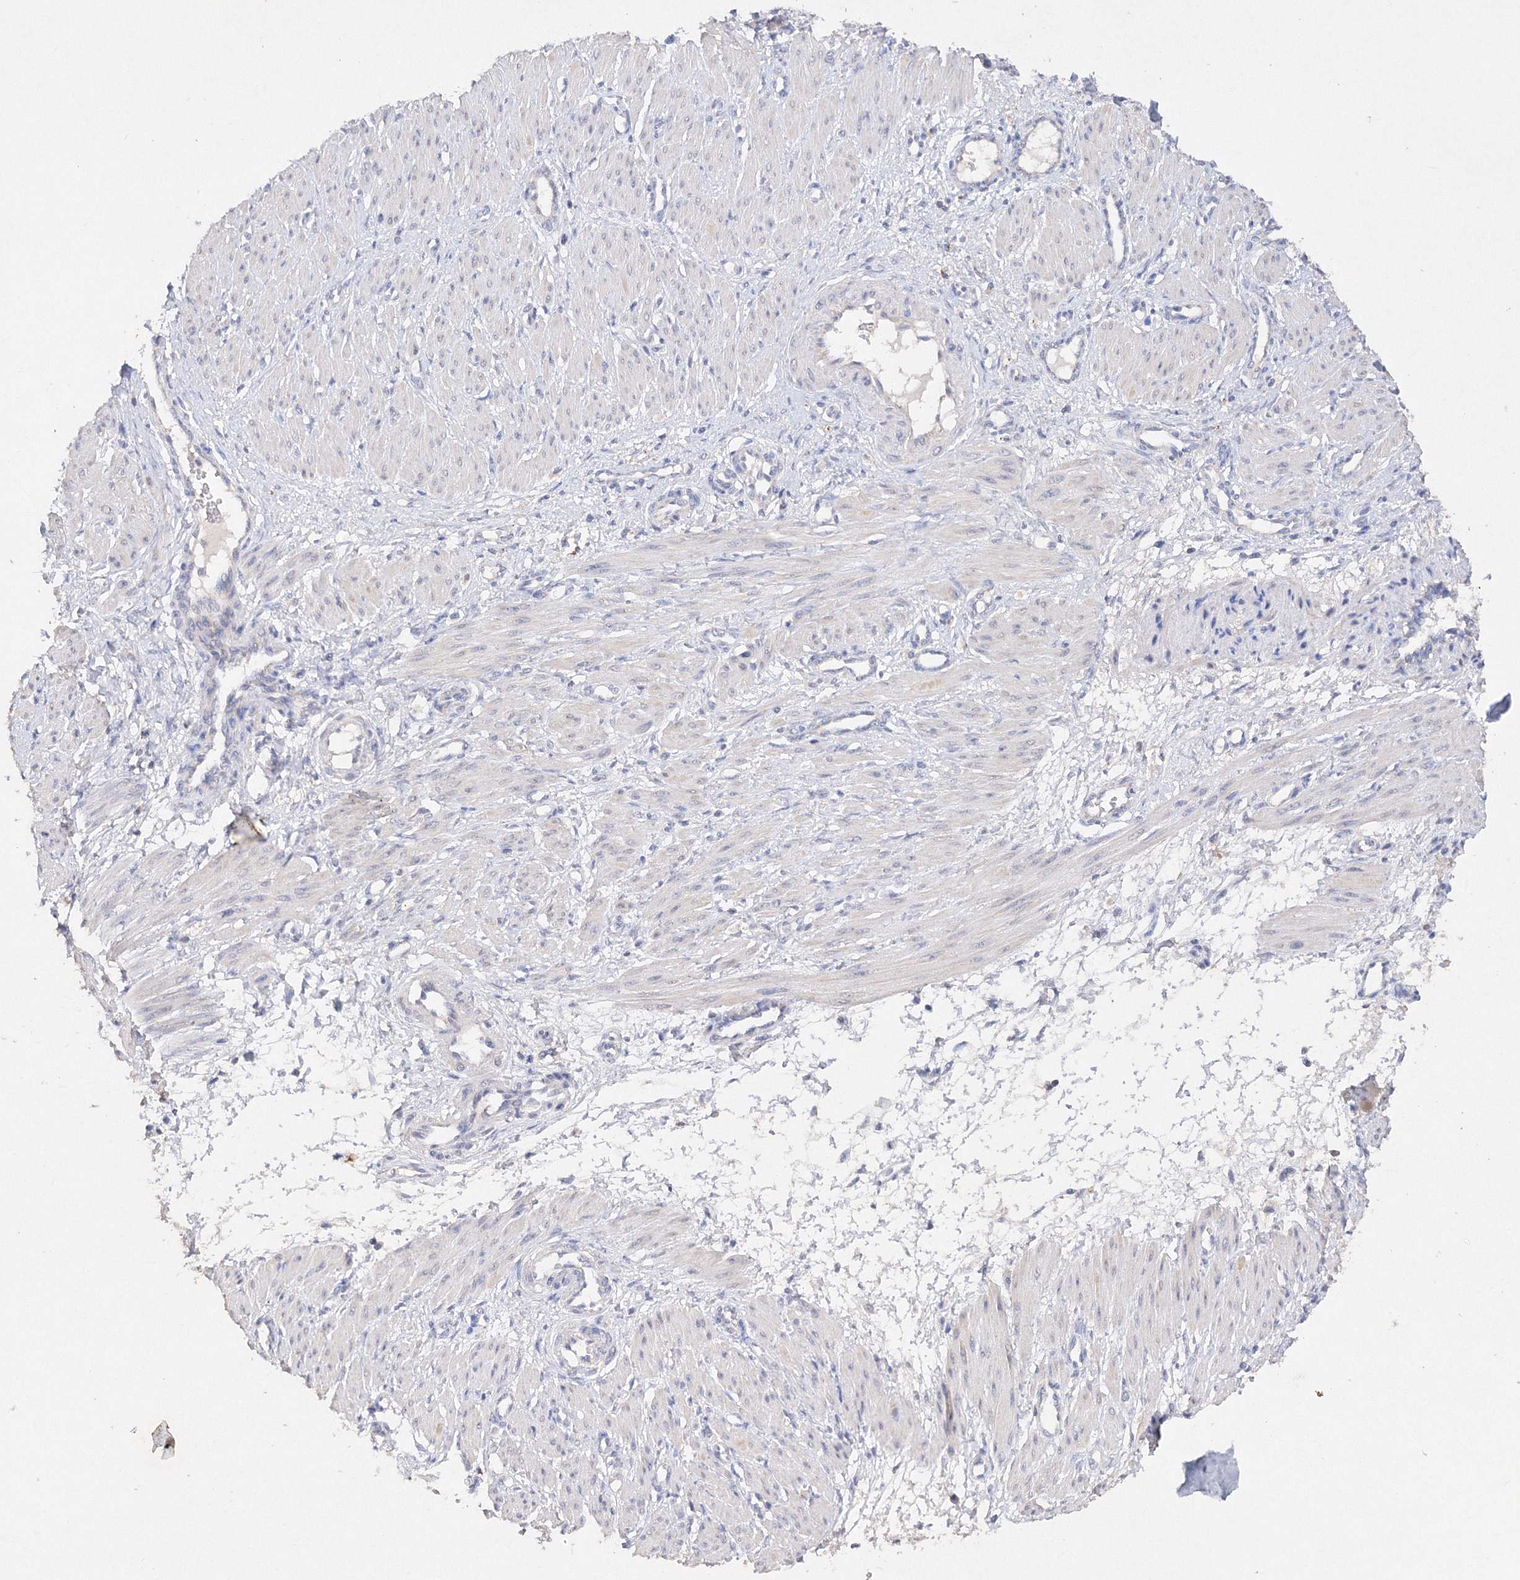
{"staining": {"intensity": "negative", "quantity": "none", "location": "none"}, "tissue": "smooth muscle", "cell_type": "Smooth muscle cells", "image_type": "normal", "snomed": [{"axis": "morphology", "description": "Normal tissue, NOS"}, {"axis": "topography", "description": "Endometrium"}], "caption": "IHC of benign smooth muscle demonstrates no positivity in smooth muscle cells.", "gene": "GLS", "patient": {"sex": "female", "age": 33}}